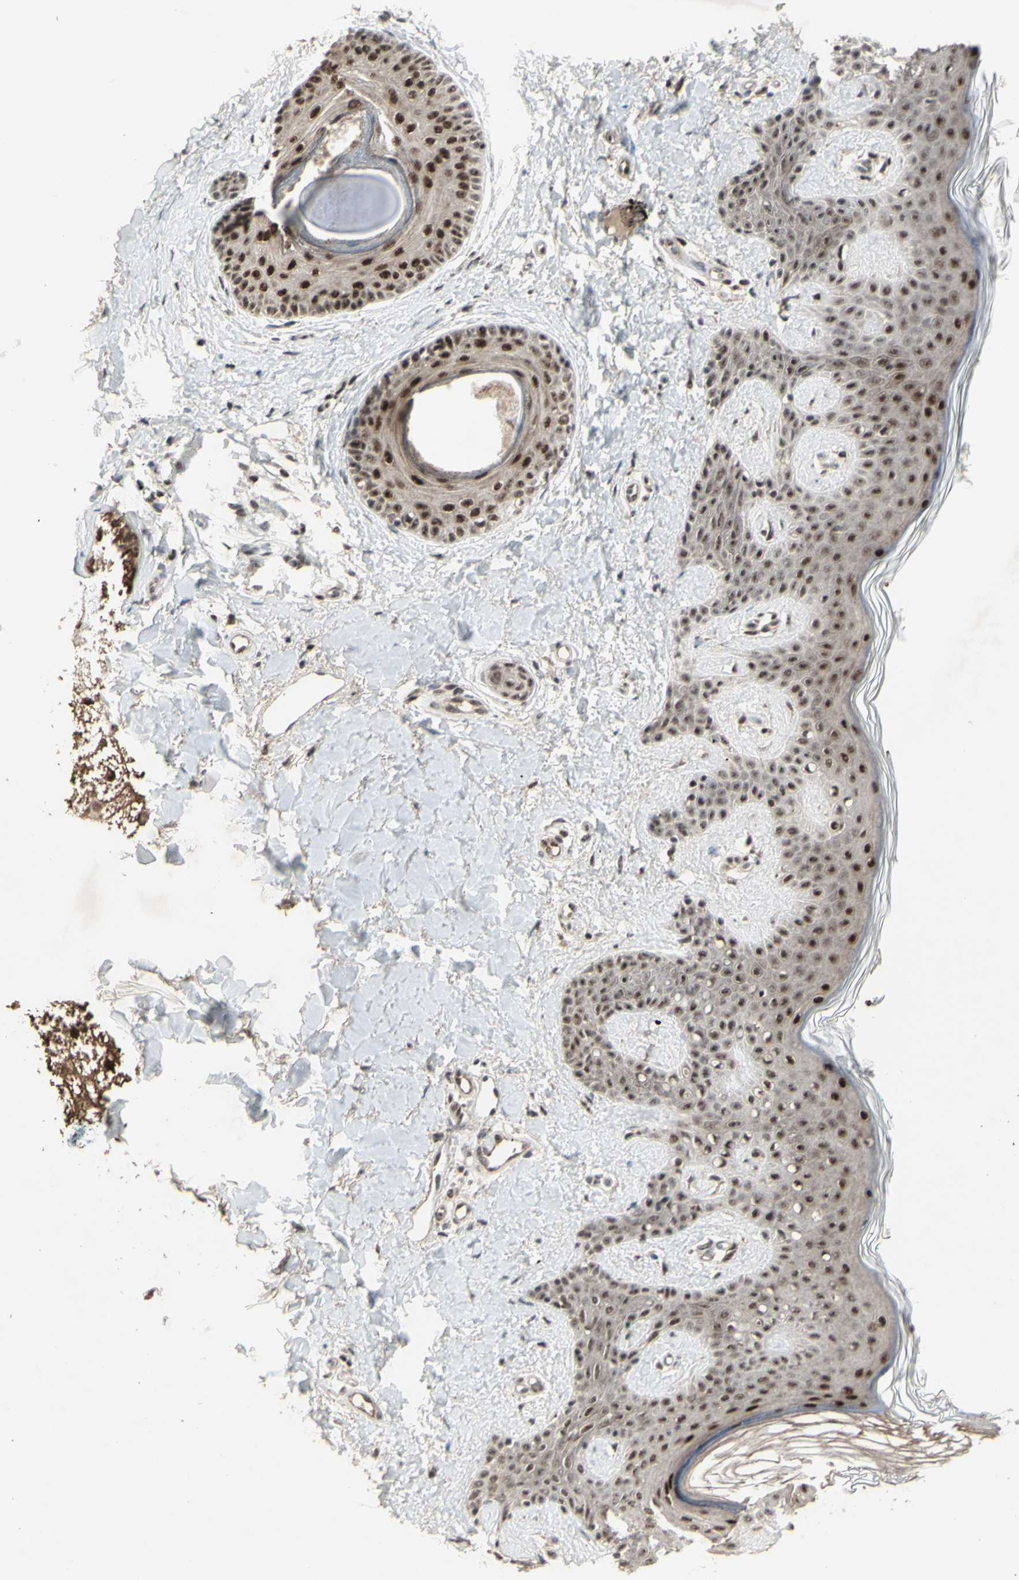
{"staining": {"intensity": "weak", "quantity": "25%-75%", "location": "cytoplasmic/membranous,nuclear"}, "tissue": "skin", "cell_type": "Fibroblasts", "image_type": "normal", "snomed": [{"axis": "morphology", "description": "Normal tissue, NOS"}, {"axis": "topography", "description": "Skin"}], "caption": "Skin stained with immunohistochemistry (IHC) reveals weak cytoplasmic/membranous,nuclear positivity in about 25%-75% of fibroblasts.", "gene": "CCNT1", "patient": {"sex": "male", "age": 16}}